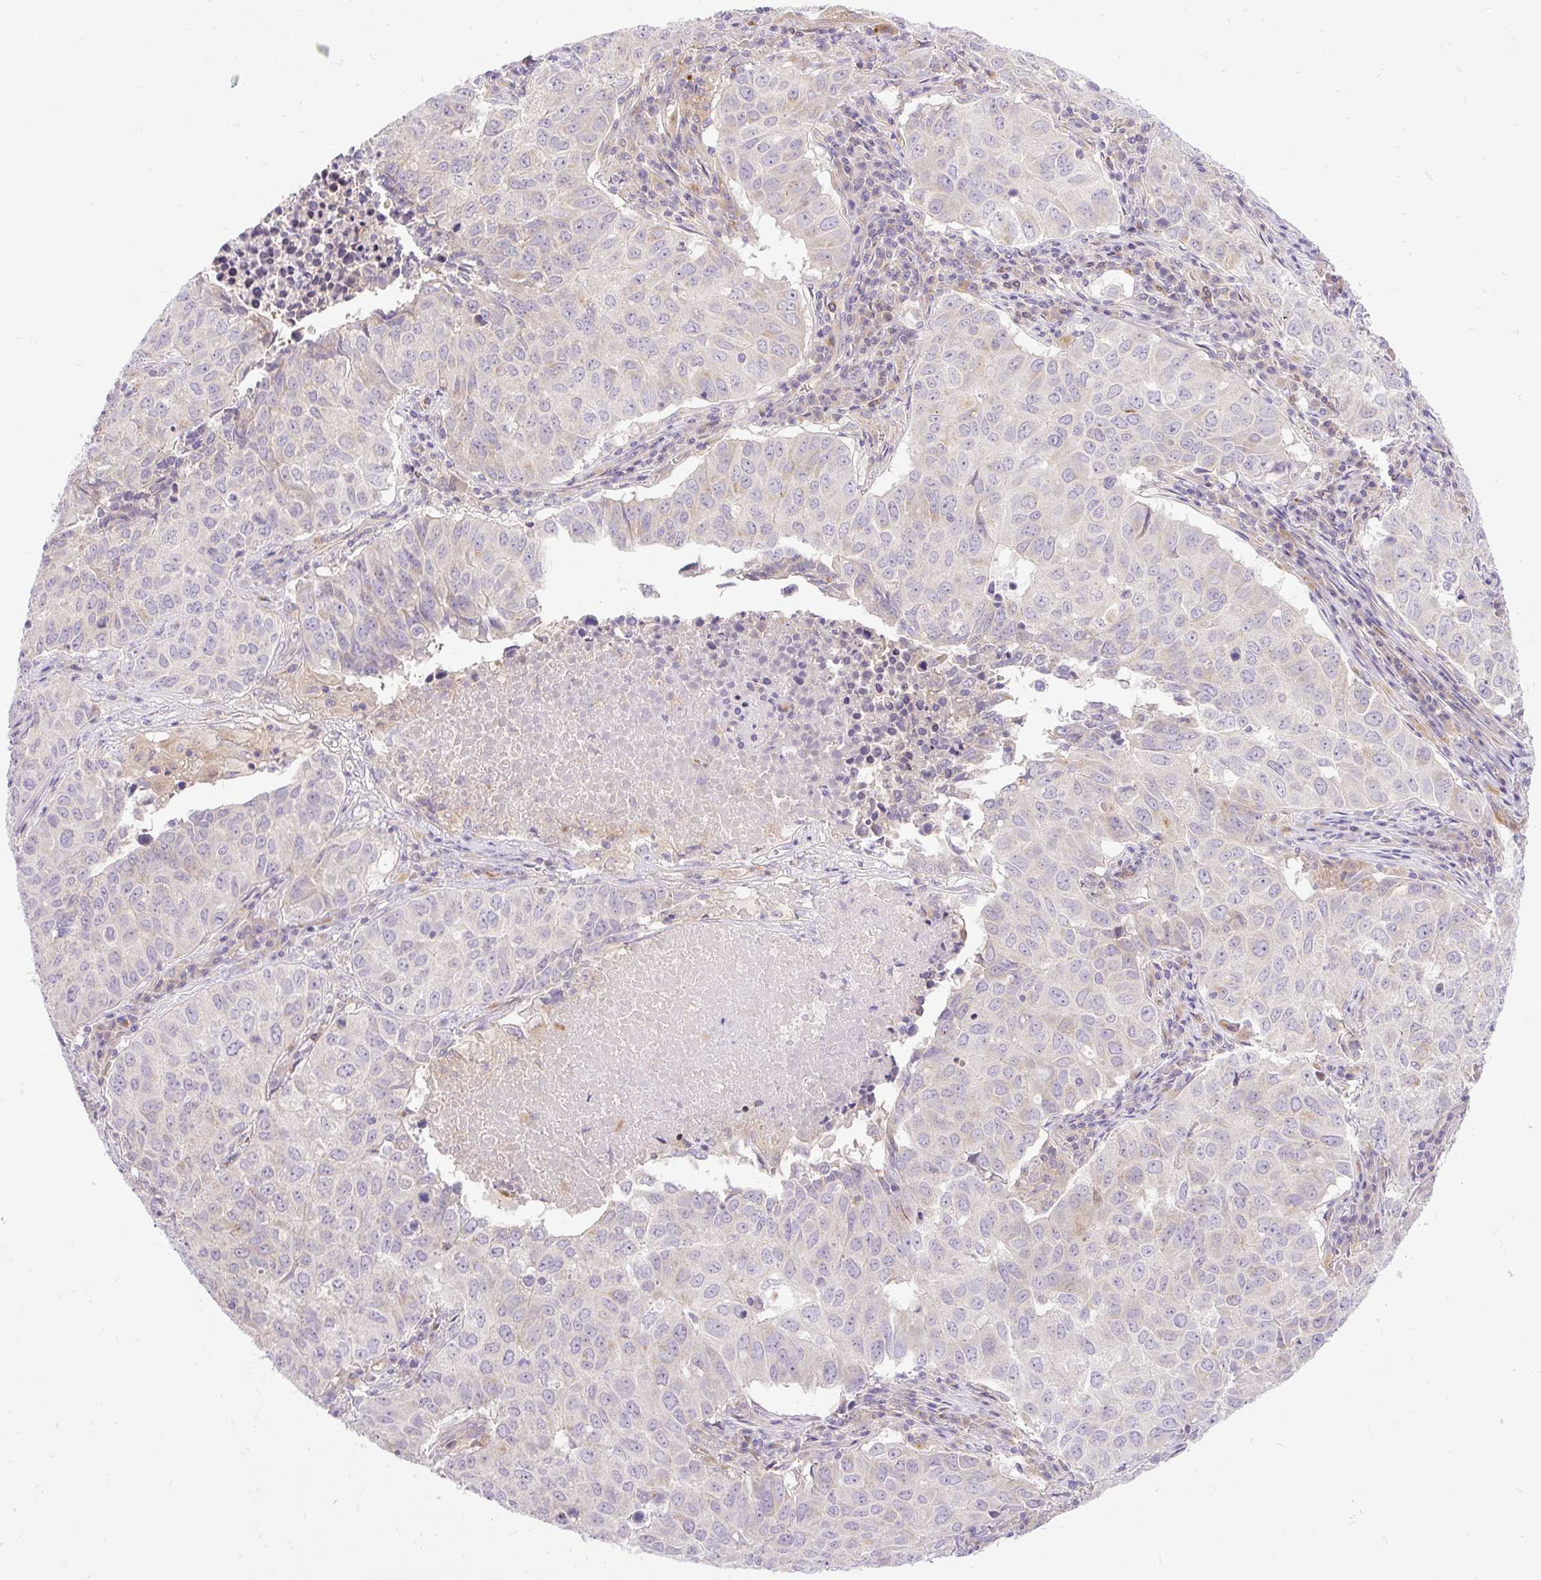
{"staining": {"intensity": "negative", "quantity": "none", "location": "none"}, "tissue": "lung cancer", "cell_type": "Tumor cells", "image_type": "cancer", "snomed": [{"axis": "morphology", "description": "Adenocarcinoma, NOS"}, {"axis": "topography", "description": "Lung"}], "caption": "IHC image of human lung adenocarcinoma stained for a protein (brown), which displays no positivity in tumor cells. Brightfield microscopy of immunohistochemistry (IHC) stained with DAB (3,3'-diaminobenzidine) (brown) and hematoxylin (blue), captured at high magnification.", "gene": "HEXB", "patient": {"sex": "female", "age": 50}}